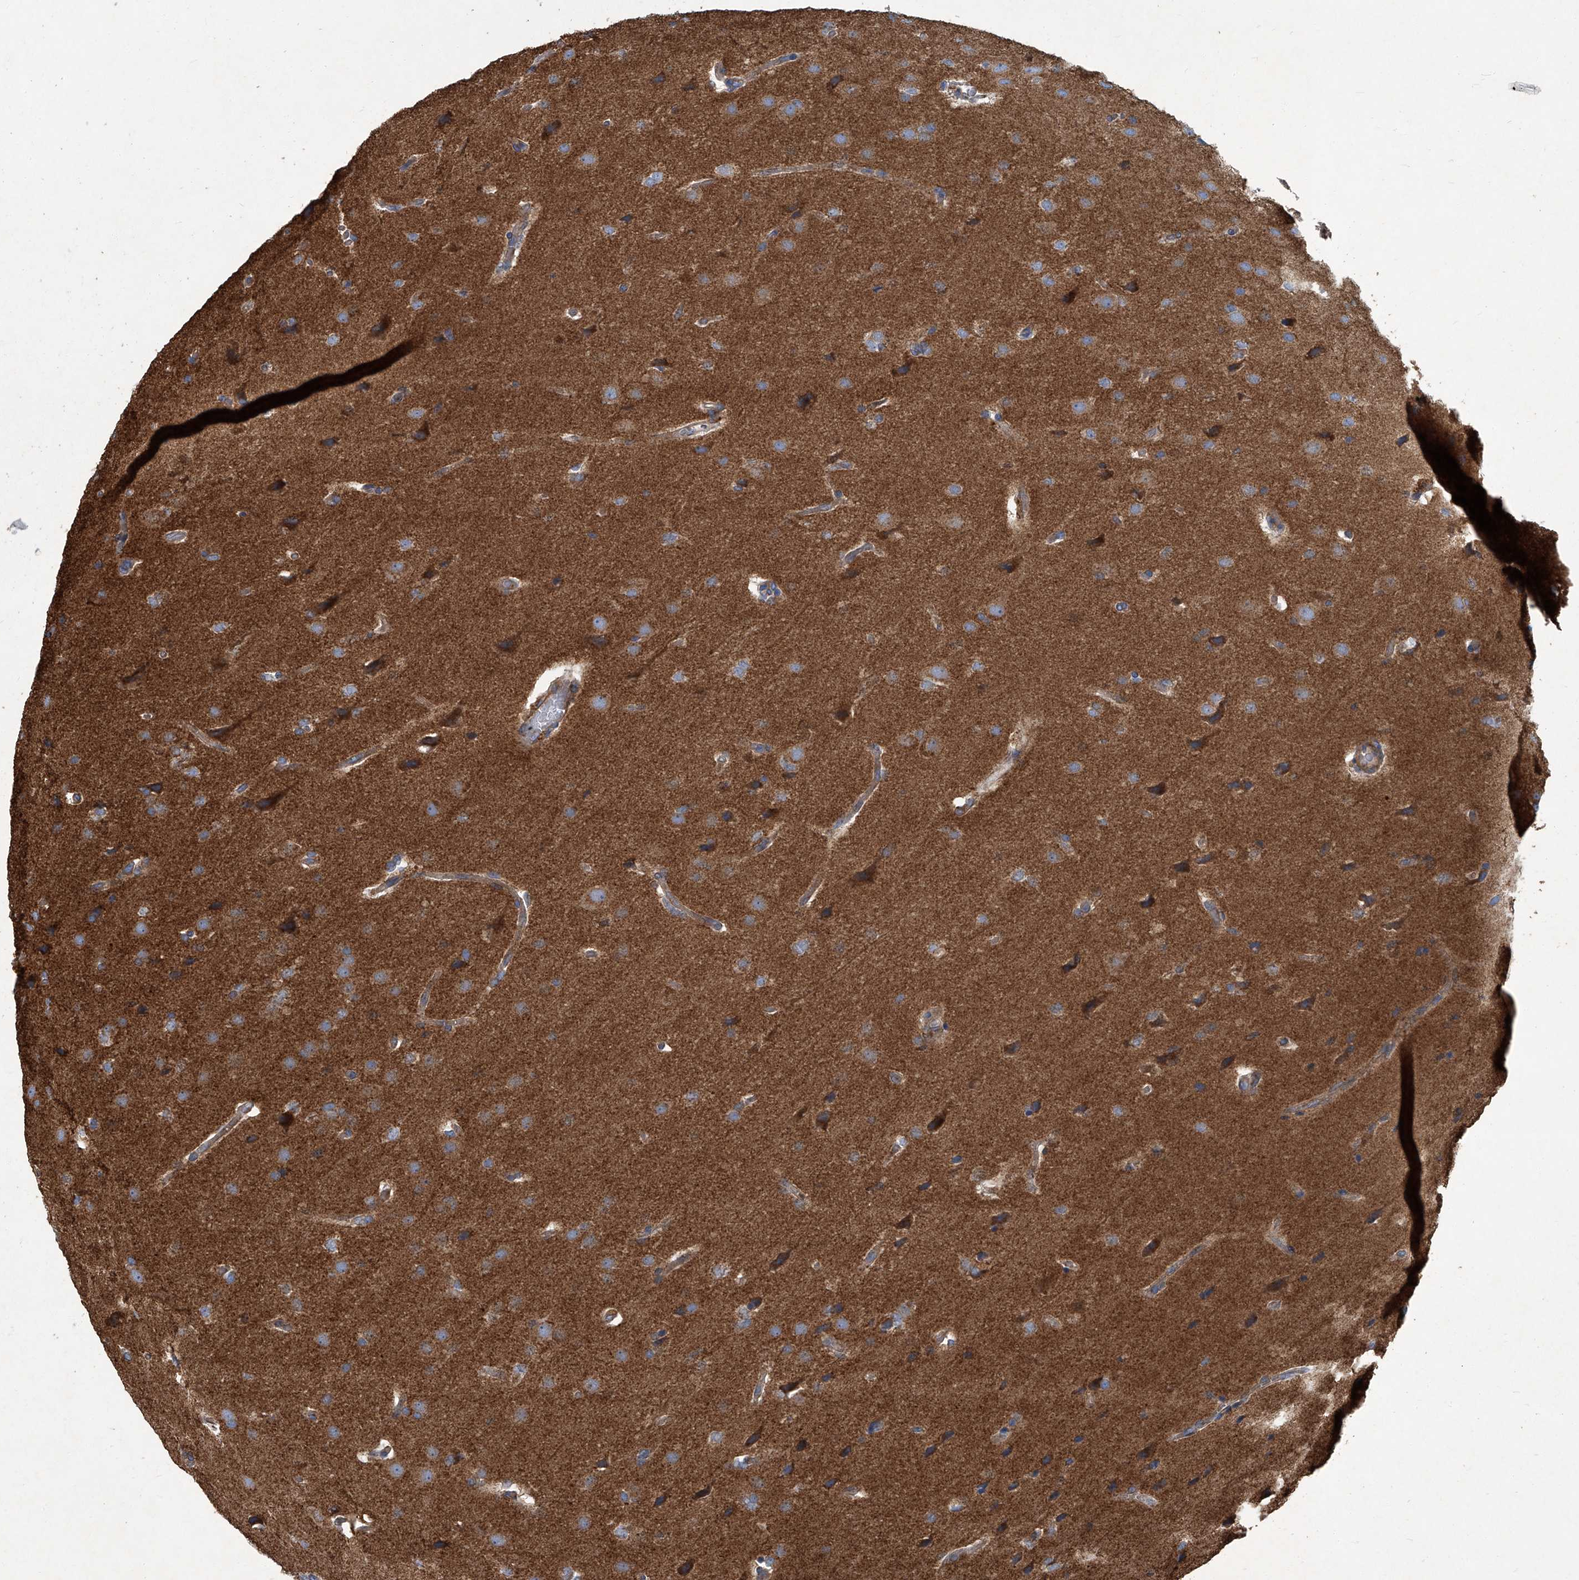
{"staining": {"intensity": "weak", "quantity": "25%-75%", "location": "cytoplasmic/membranous"}, "tissue": "glioma", "cell_type": "Tumor cells", "image_type": "cancer", "snomed": [{"axis": "morphology", "description": "Glioma, malignant, Low grade"}, {"axis": "topography", "description": "Brain"}], "caption": "An image of malignant glioma (low-grade) stained for a protein shows weak cytoplasmic/membranous brown staining in tumor cells. The protein is shown in brown color, while the nuclei are stained blue.", "gene": "PIGH", "patient": {"sex": "female", "age": 37}}